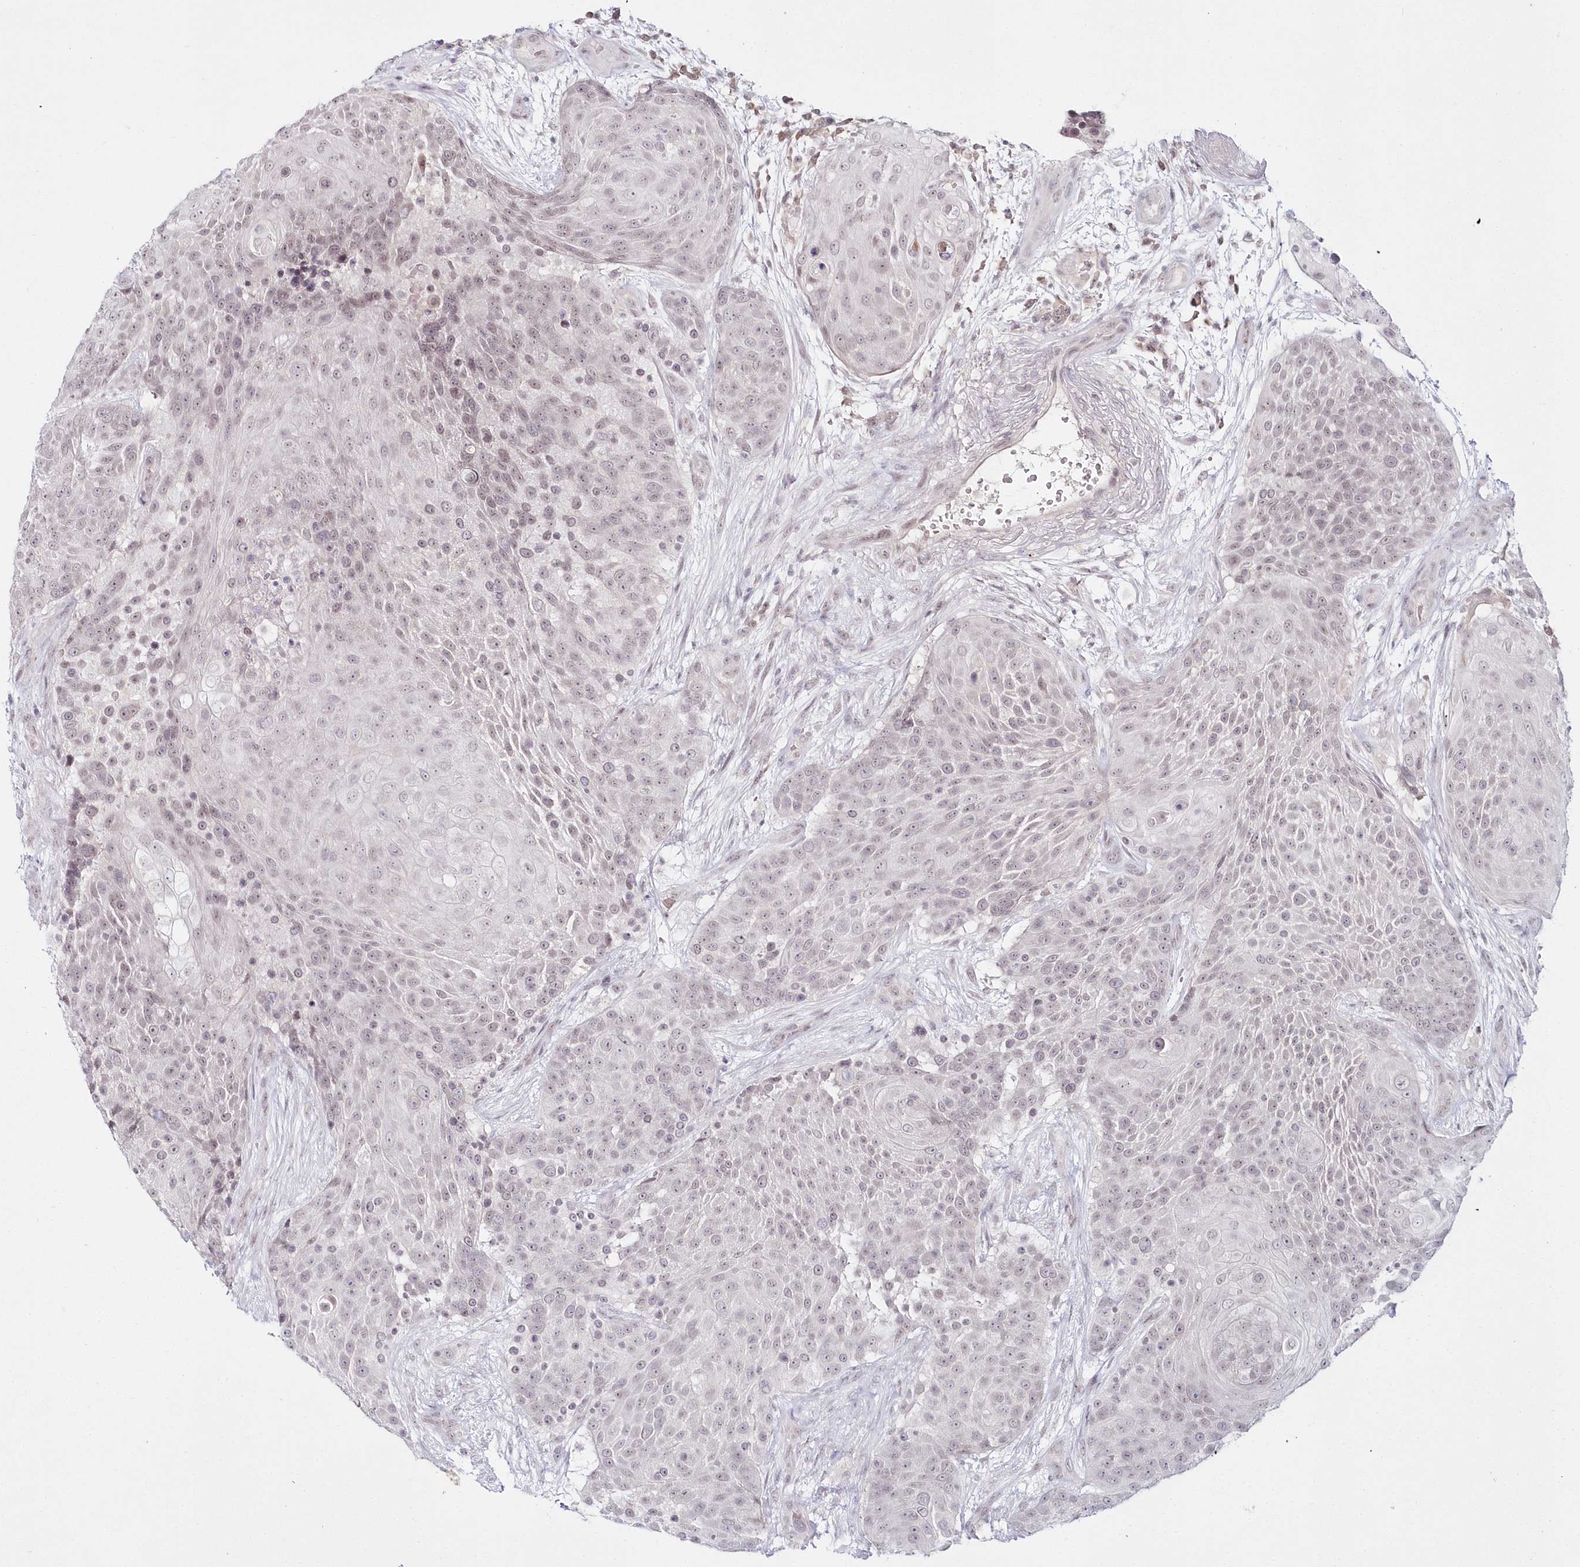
{"staining": {"intensity": "weak", "quantity": "<25%", "location": "nuclear"}, "tissue": "urothelial cancer", "cell_type": "Tumor cells", "image_type": "cancer", "snomed": [{"axis": "morphology", "description": "Urothelial carcinoma, High grade"}, {"axis": "topography", "description": "Urinary bladder"}], "caption": "DAB immunohistochemical staining of urothelial cancer reveals no significant positivity in tumor cells. Nuclei are stained in blue.", "gene": "HYCC2", "patient": {"sex": "female", "age": 63}}